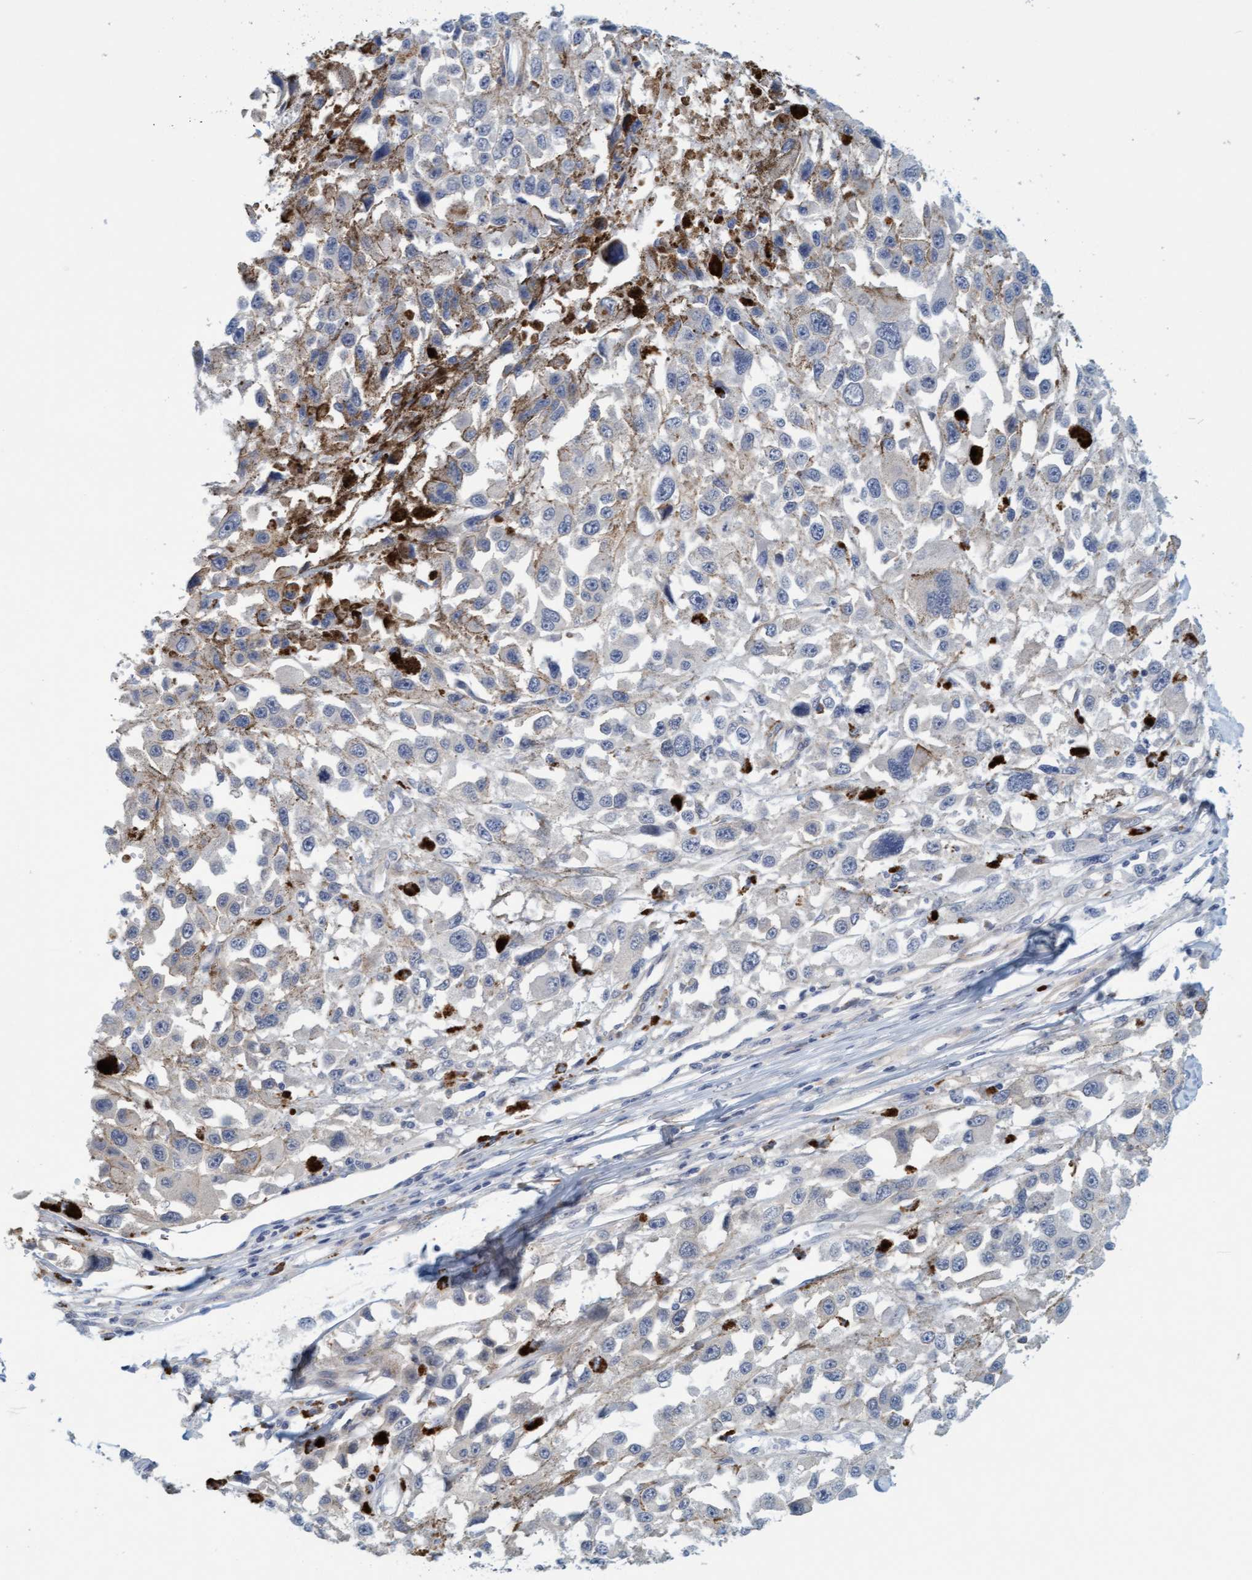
{"staining": {"intensity": "negative", "quantity": "none", "location": "none"}, "tissue": "melanoma", "cell_type": "Tumor cells", "image_type": "cancer", "snomed": [{"axis": "morphology", "description": "Malignant melanoma, Metastatic site"}, {"axis": "topography", "description": "Lymph node"}], "caption": "Protein analysis of melanoma demonstrates no significant expression in tumor cells.", "gene": "TSTD2", "patient": {"sex": "male", "age": 59}}